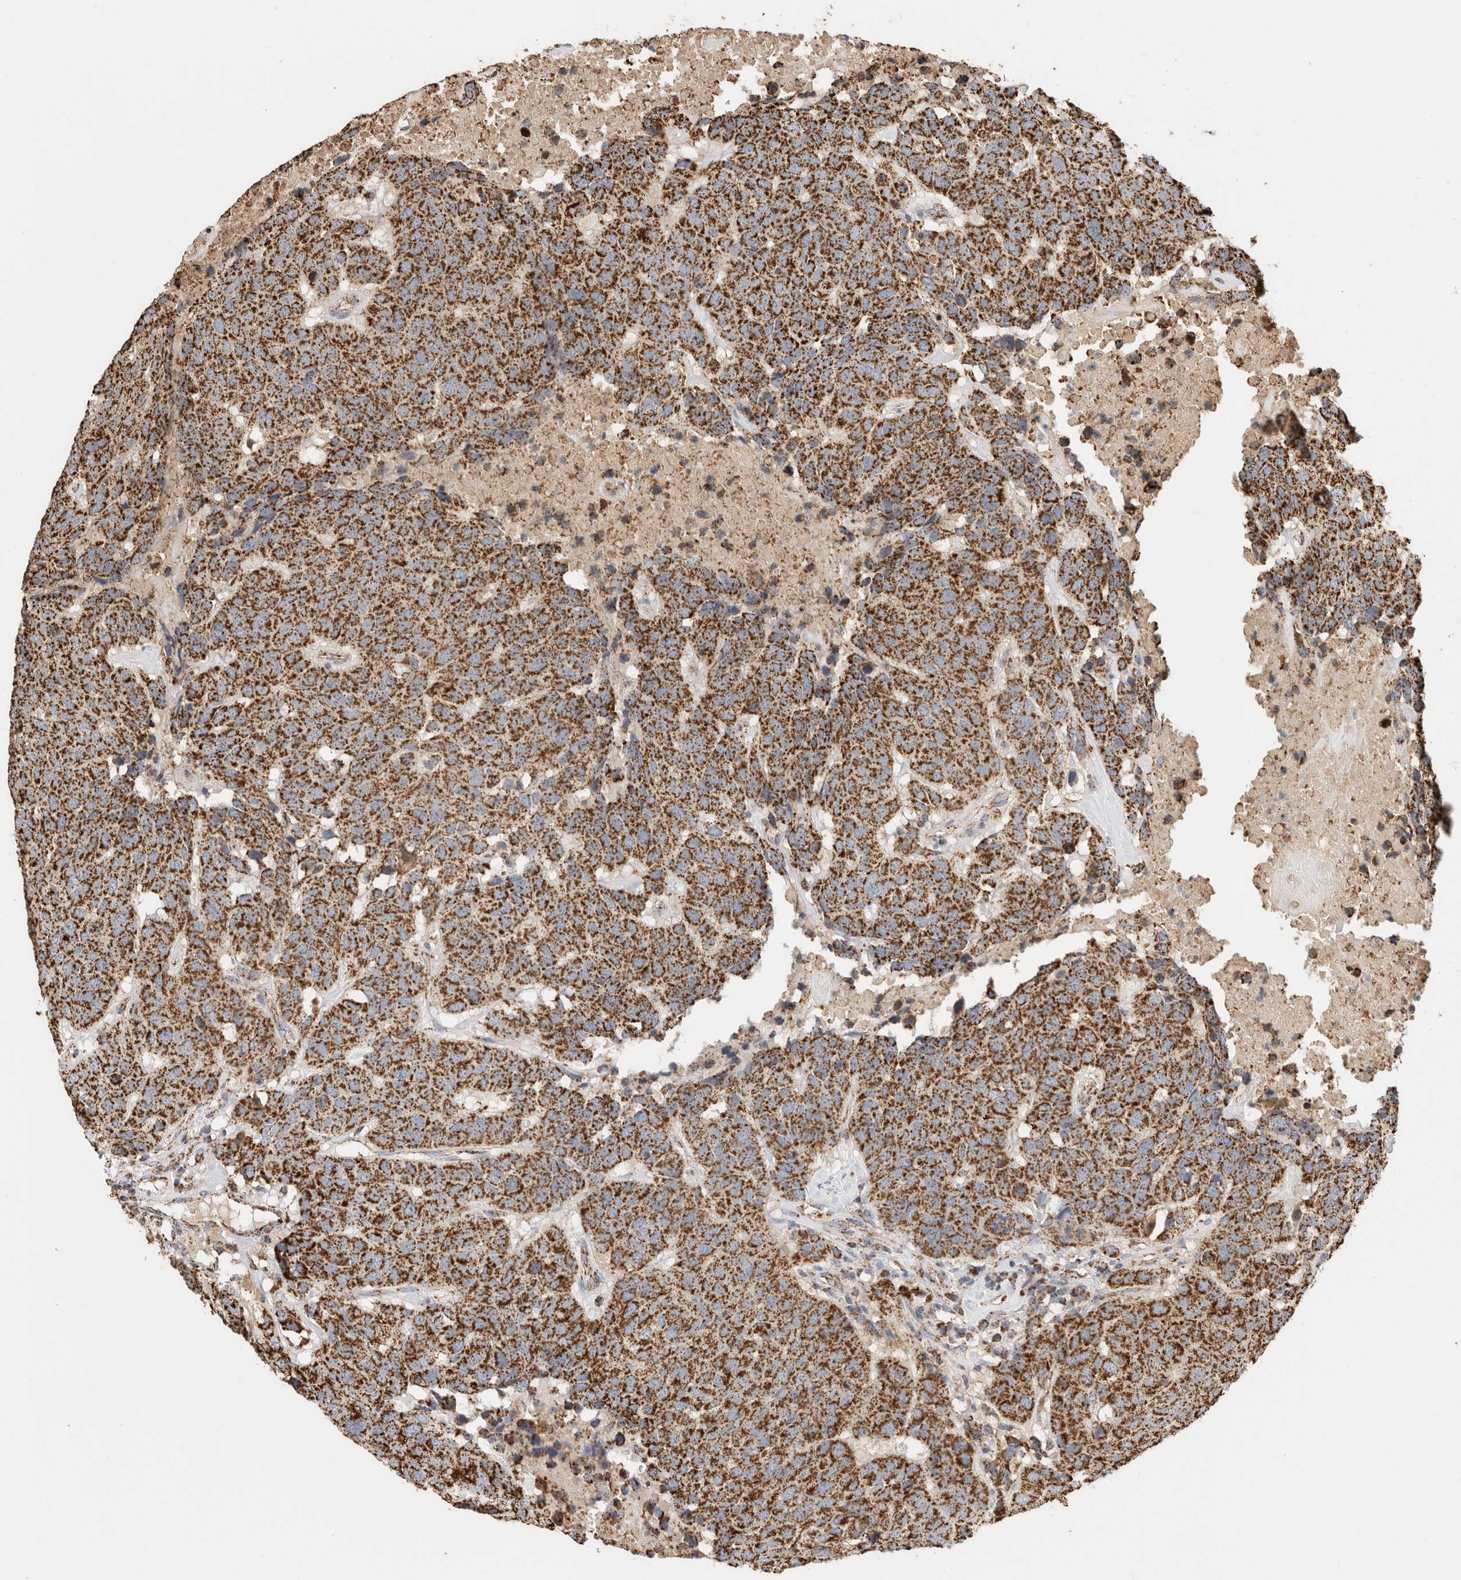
{"staining": {"intensity": "strong", "quantity": ">75%", "location": "cytoplasmic/membranous"}, "tissue": "head and neck cancer", "cell_type": "Tumor cells", "image_type": "cancer", "snomed": [{"axis": "morphology", "description": "Squamous cell carcinoma, NOS"}, {"axis": "topography", "description": "Head-Neck"}], "caption": "This is a micrograph of IHC staining of head and neck cancer (squamous cell carcinoma), which shows strong staining in the cytoplasmic/membranous of tumor cells.", "gene": "C1QBP", "patient": {"sex": "male", "age": 66}}